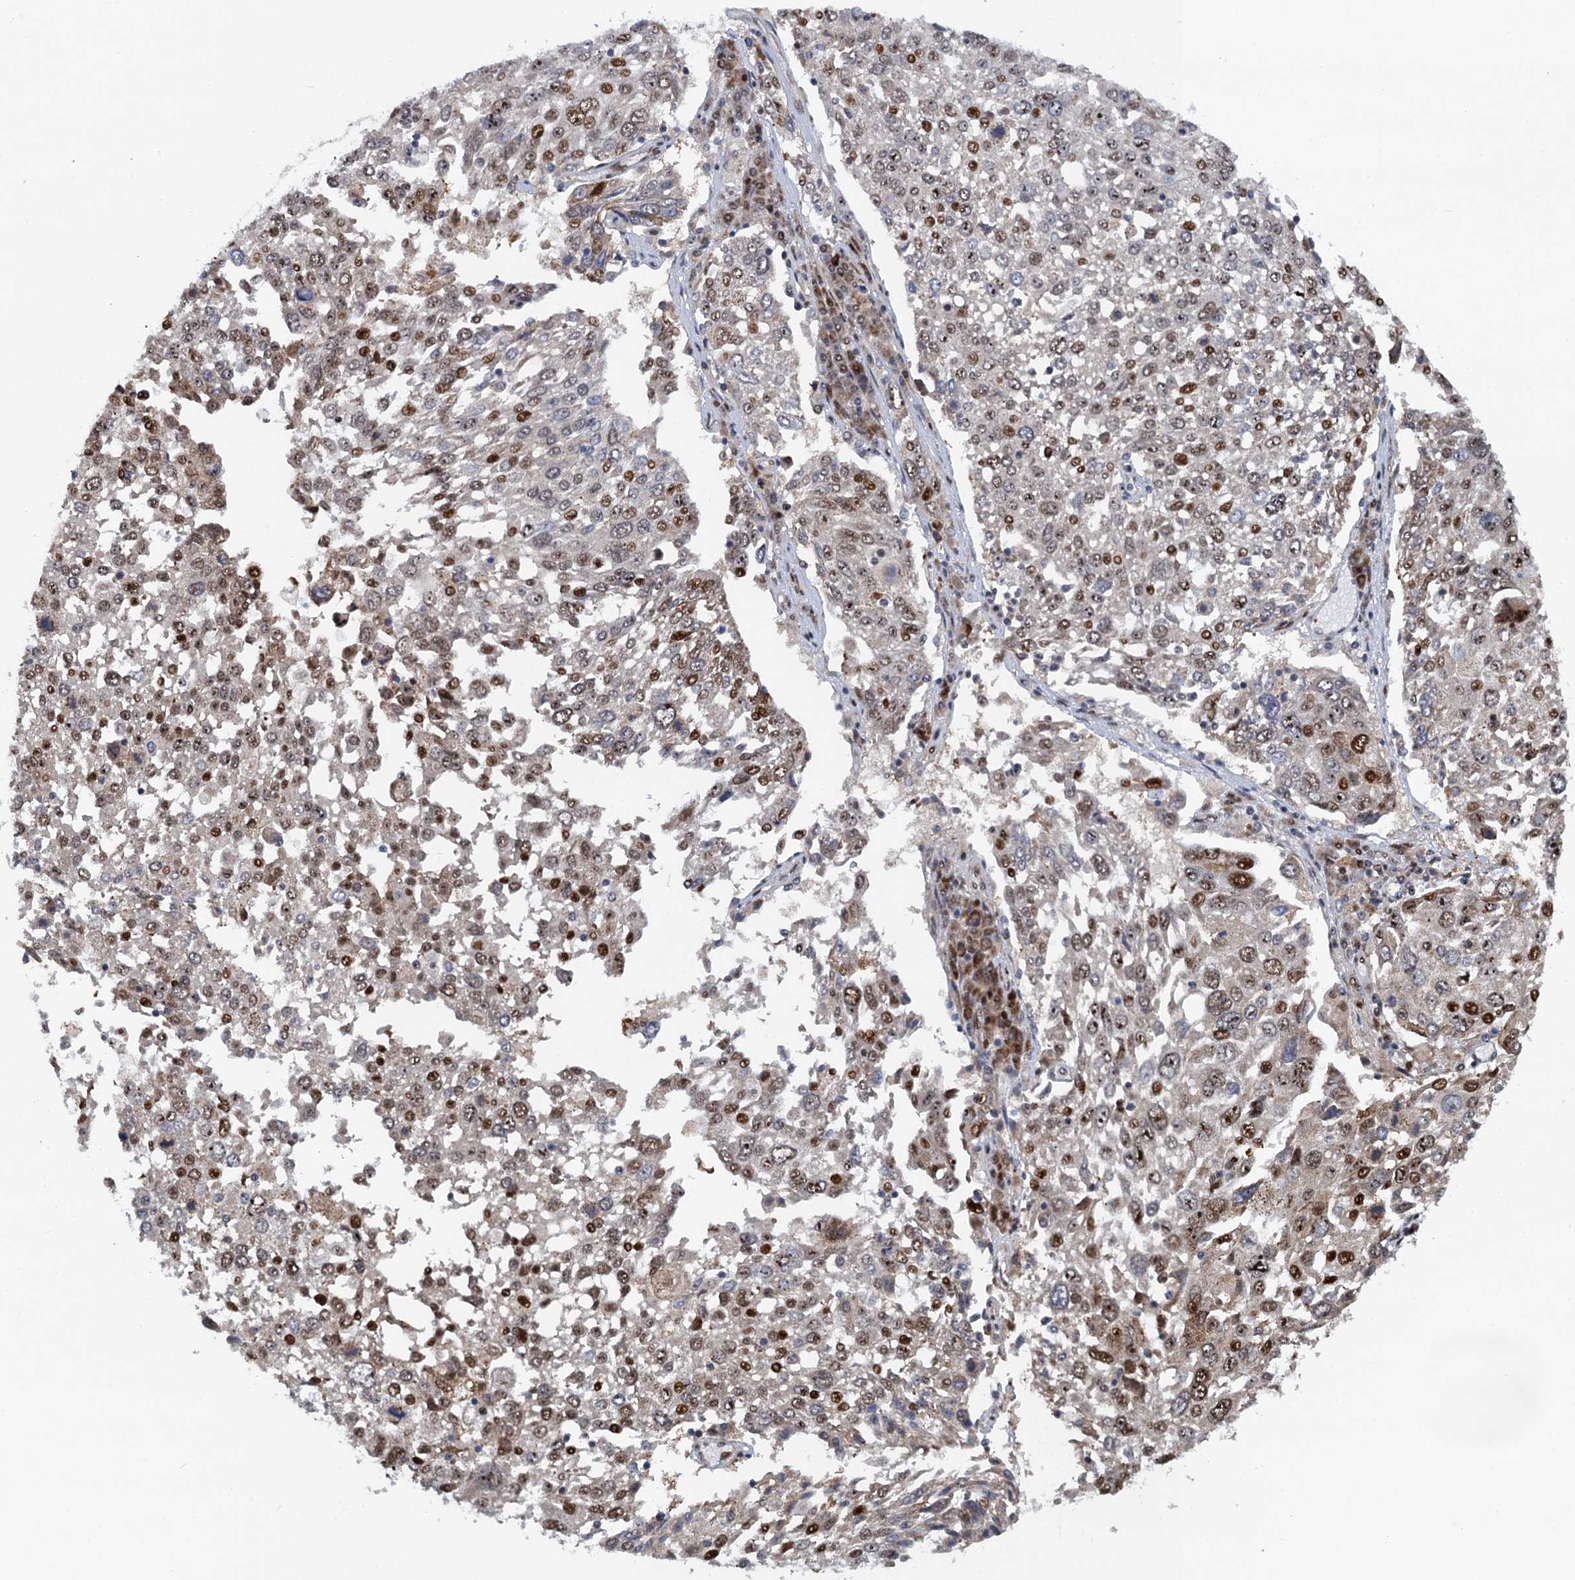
{"staining": {"intensity": "moderate", "quantity": "25%-75%", "location": "nuclear"}, "tissue": "lung cancer", "cell_type": "Tumor cells", "image_type": "cancer", "snomed": [{"axis": "morphology", "description": "Squamous cell carcinoma, NOS"}, {"axis": "topography", "description": "Lung"}], "caption": "DAB immunohistochemical staining of human lung cancer reveals moderate nuclear protein positivity in about 25%-75% of tumor cells. (Brightfield microscopy of DAB IHC at high magnification).", "gene": "ATOSA", "patient": {"sex": "male", "age": 65}}